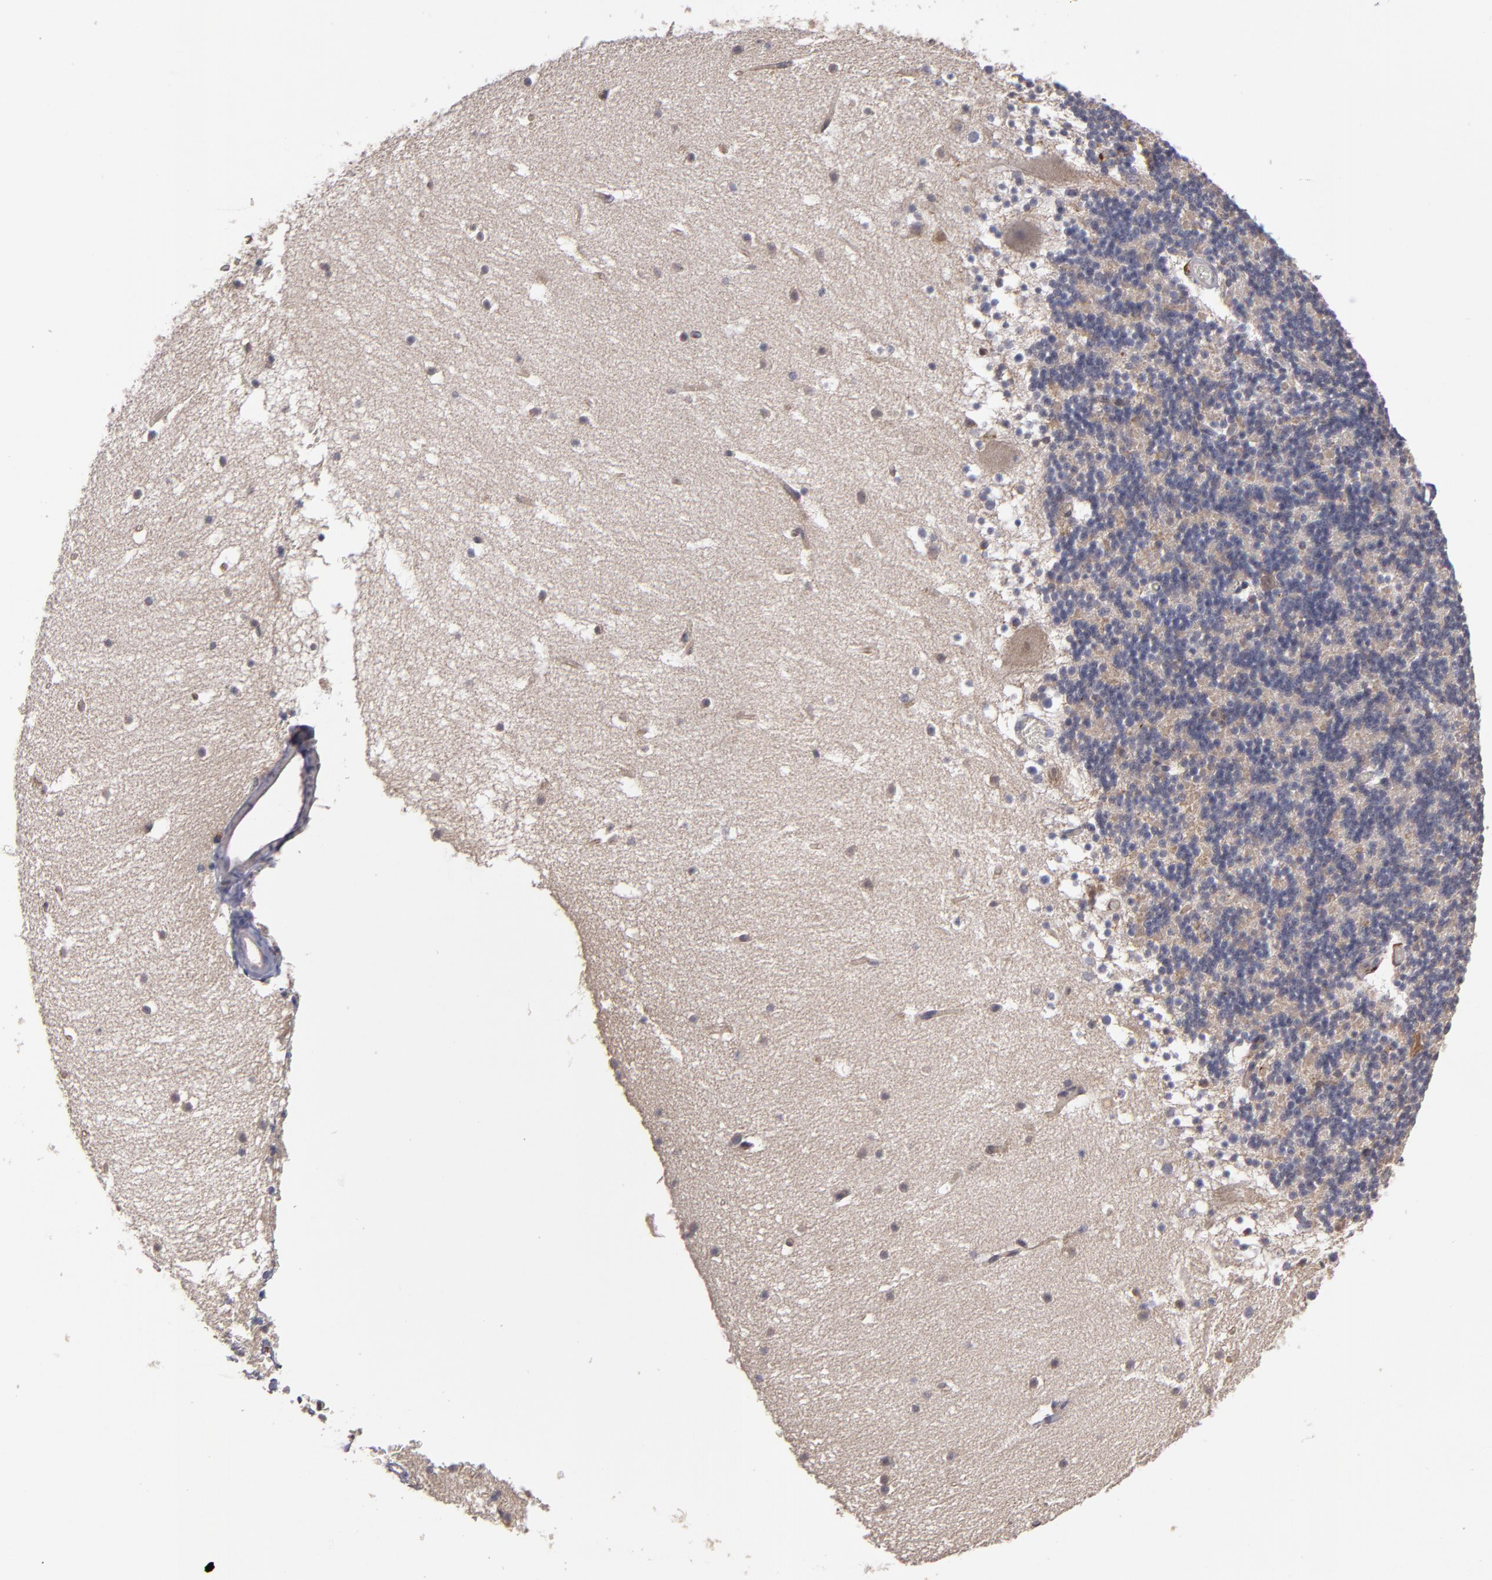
{"staining": {"intensity": "negative", "quantity": "none", "location": "none"}, "tissue": "cerebellum", "cell_type": "Cells in granular layer", "image_type": "normal", "snomed": [{"axis": "morphology", "description": "Normal tissue, NOS"}, {"axis": "topography", "description": "Cerebellum"}], "caption": "There is no significant staining in cells in granular layer of cerebellum. (Stains: DAB (3,3'-diaminobenzidine) IHC with hematoxylin counter stain, Microscopy: brightfield microscopy at high magnification).", "gene": "CTSO", "patient": {"sex": "male", "age": 45}}